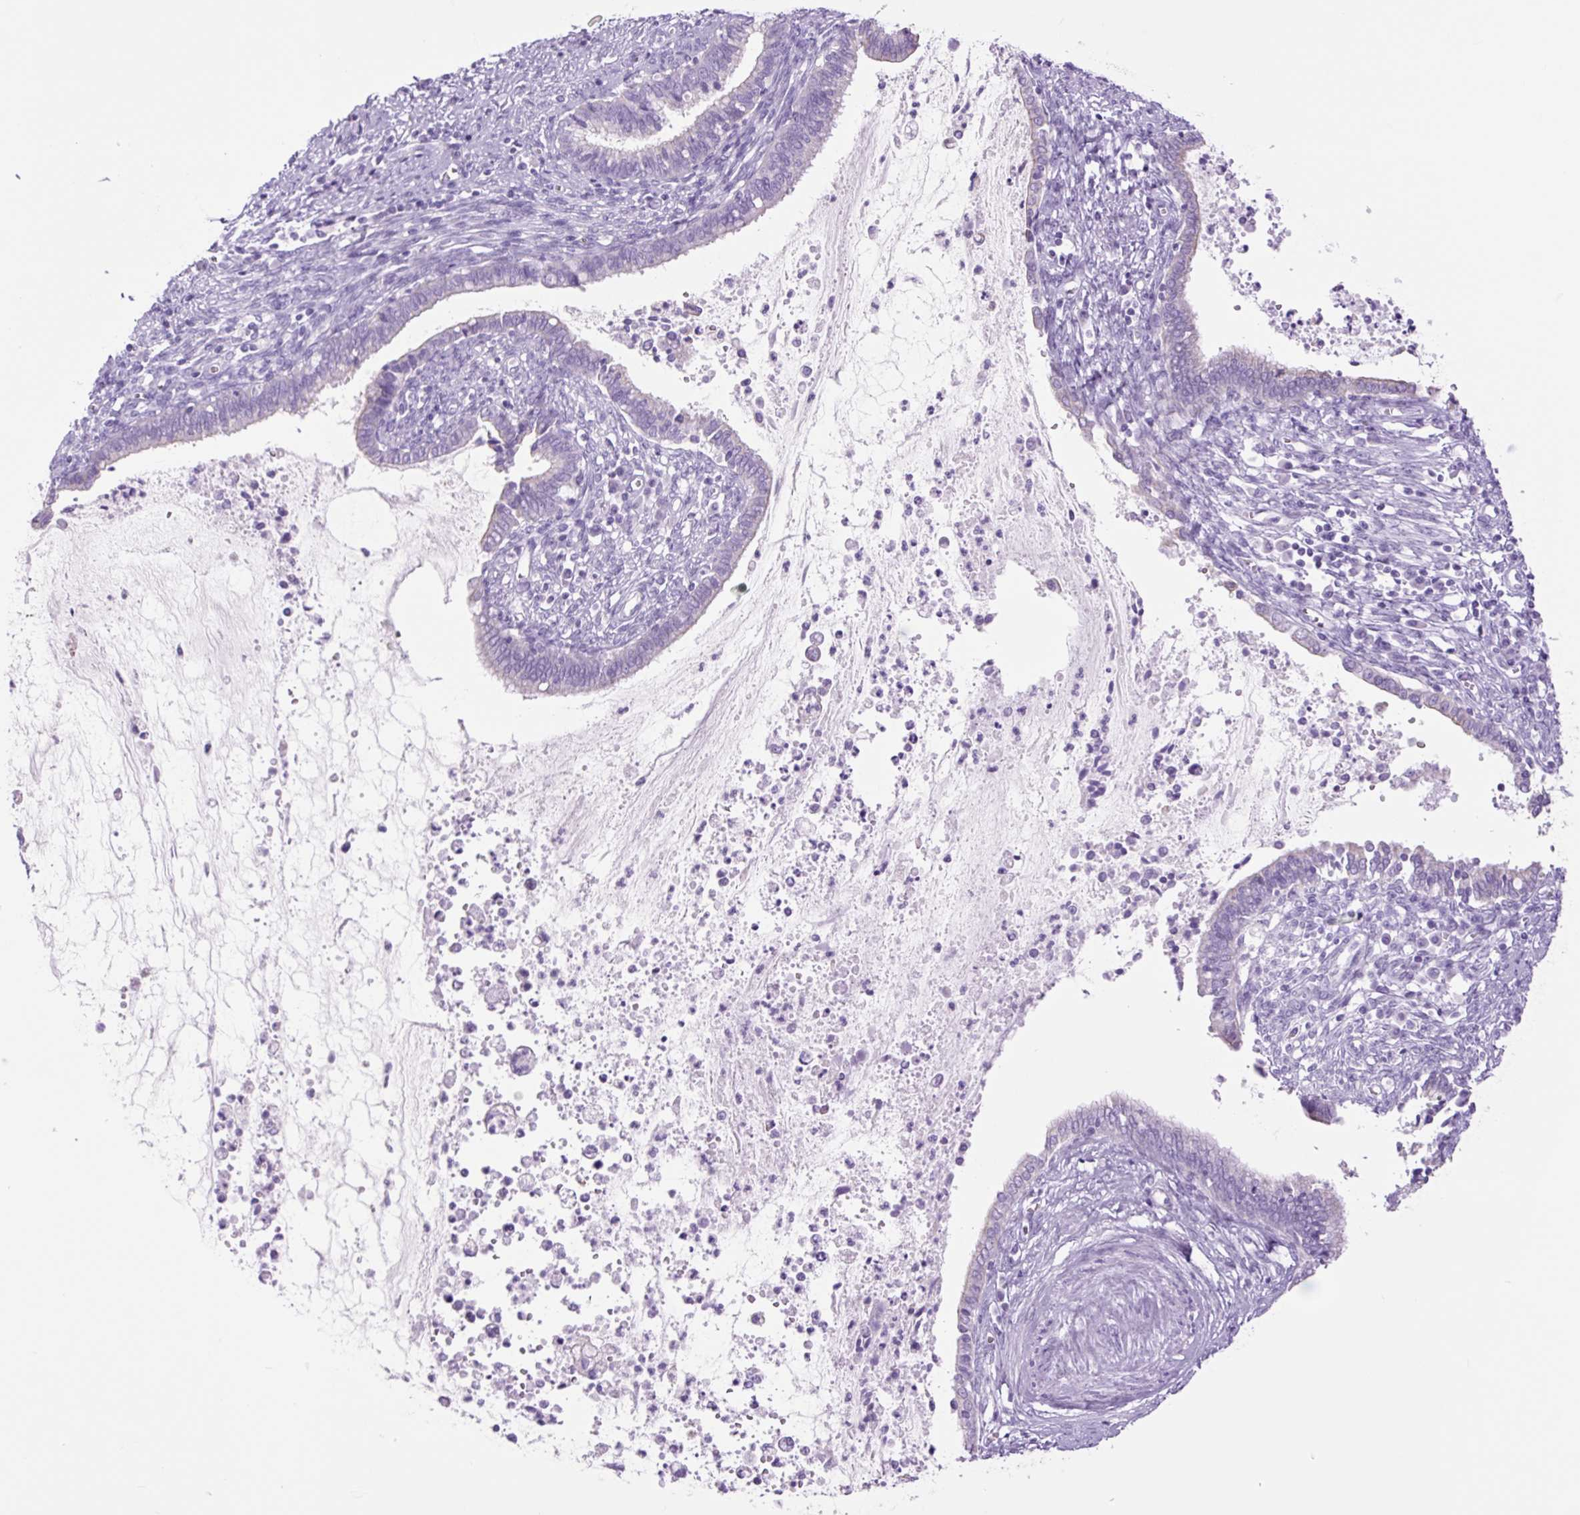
{"staining": {"intensity": "negative", "quantity": "none", "location": "none"}, "tissue": "cervical cancer", "cell_type": "Tumor cells", "image_type": "cancer", "snomed": [{"axis": "morphology", "description": "Adenocarcinoma, NOS"}, {"axis": "topography", "description": "Cervix"}], "caption": "Tumor cells are negative for protein expression in human cervical adenocarcinoma. The staining was performed using DAB to visualize the protein expression in brown, while the nuclei were stained in blue with hematoxylin (Magnification: 20x).", "gene": "TFF2", "patient": {"sex": "female", "age": 44}}